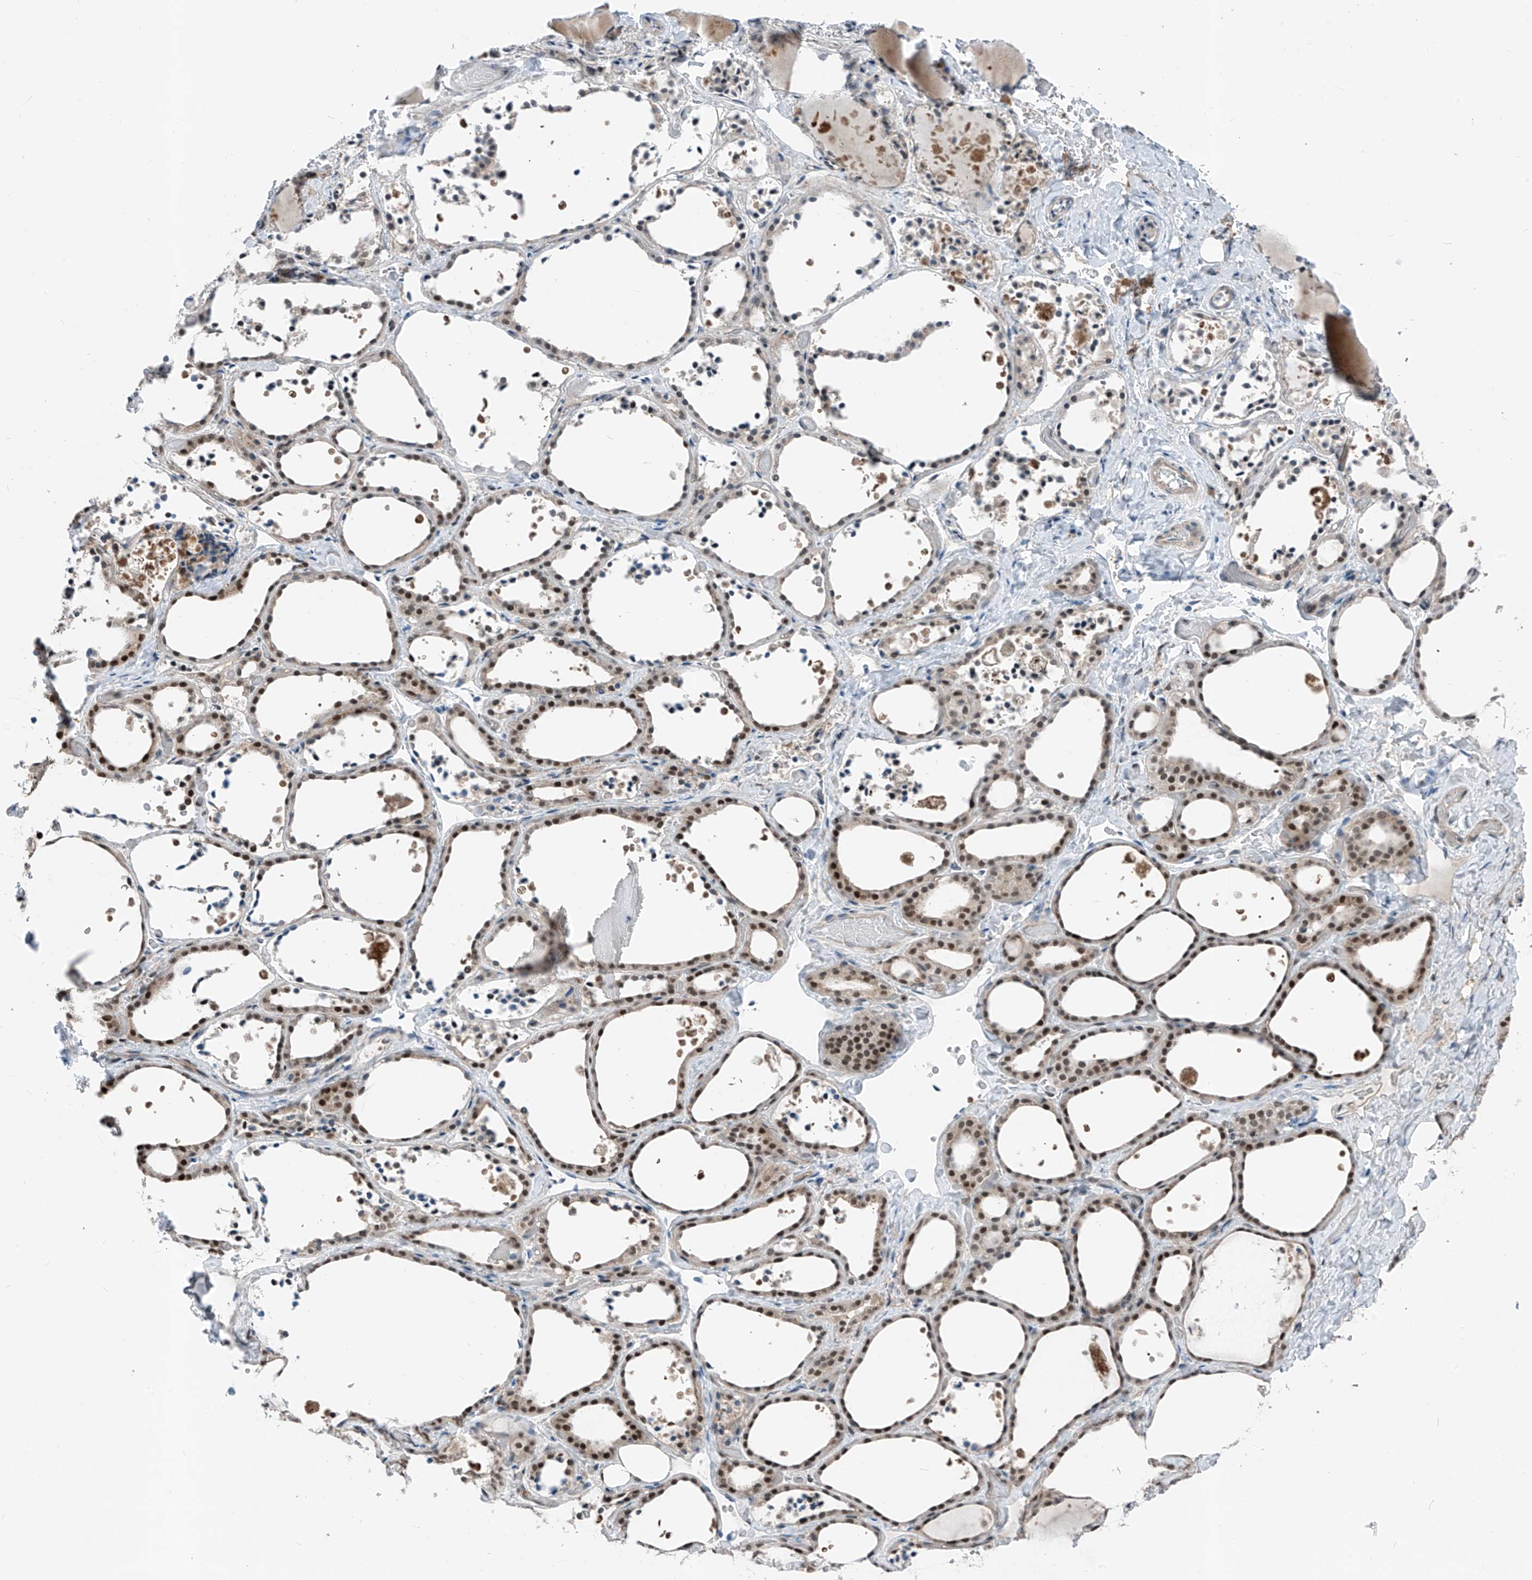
{"staining": {"intensity": "strong", "quantity": ">75%", "location": "nuclear"}, "tissue": "thyroid gland", "cell_type": "Glandular cells", "image_type": "normal", "snomed": [{"axis": "morphology", "description": "Normal tissue, NOS"}, {"axis": "topography", "description": "Thyroid gland"}], "caption": "Immunohistochemical staining of normal human thyroid gland shows strong nuclear protein expression in approximately >75% of glandular cells. (DAB (3,3'-diaminobenzidine) IHC with brightfield microscopy, high magnification).", "gene": "RBP7", "patient": {"sex": "female", "age": 44}}